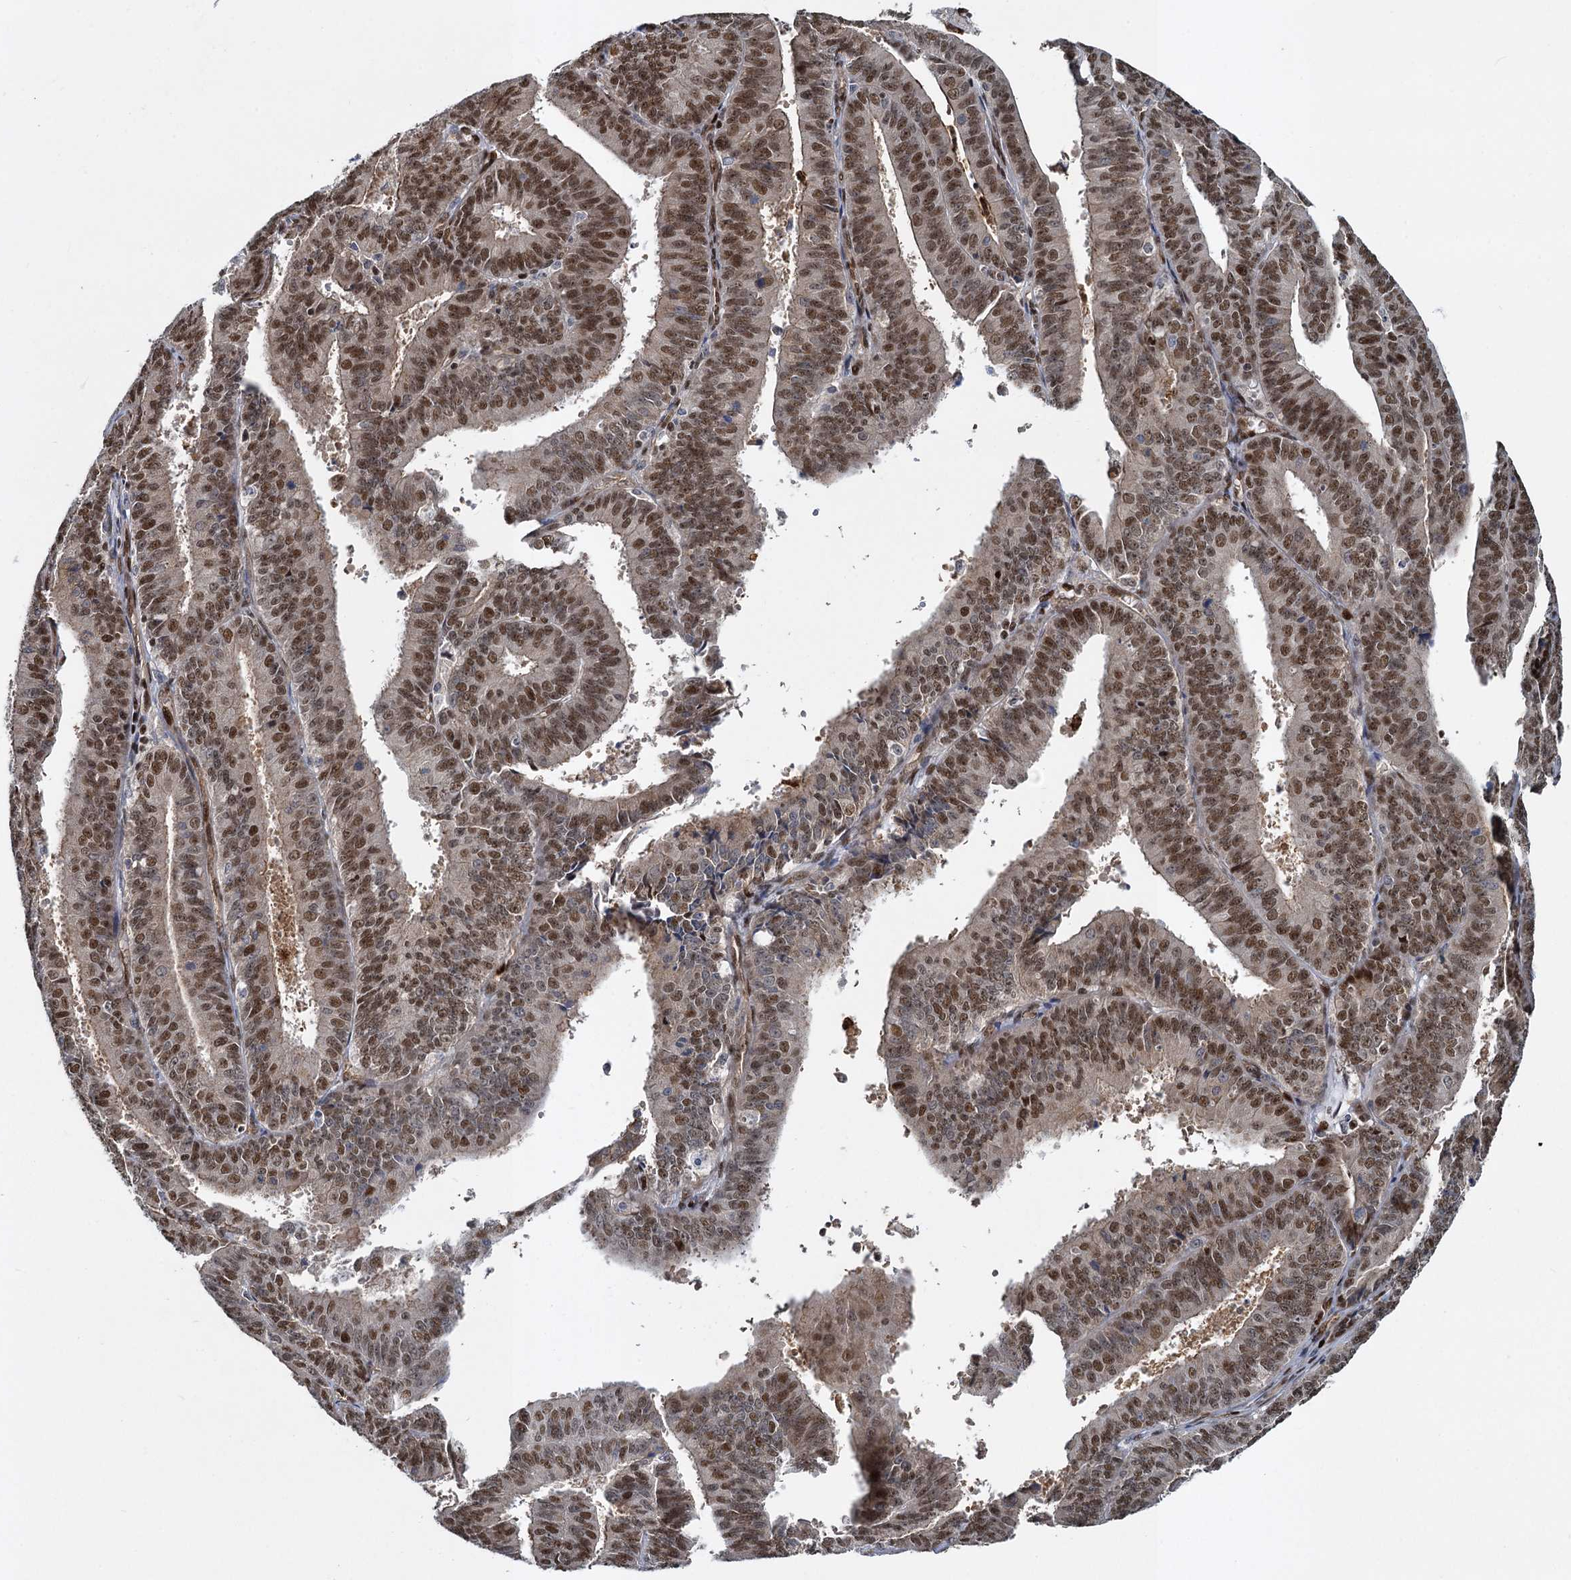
{"staining": {"intensity": "moderate", "quantity": ">75%", "location": "nuclear"}, "tissue": "endometrial cancer", "cell_type": "Tumor cells", "image_type": "cancer", "snomed": [{"axis": "morphology", "description": "Adenocarcinoma, NOS"}, {"axis": "topography", "description": "Endometrium"}], "caption": "About >75% of tumor cells in human adenocarcinoma (endometrial) display moderate nuclear protein positivity as visualized by brown immunohistochemical staining.", "gene": "ANKRD49", "patient": {"sex": "female", "age": 73}}